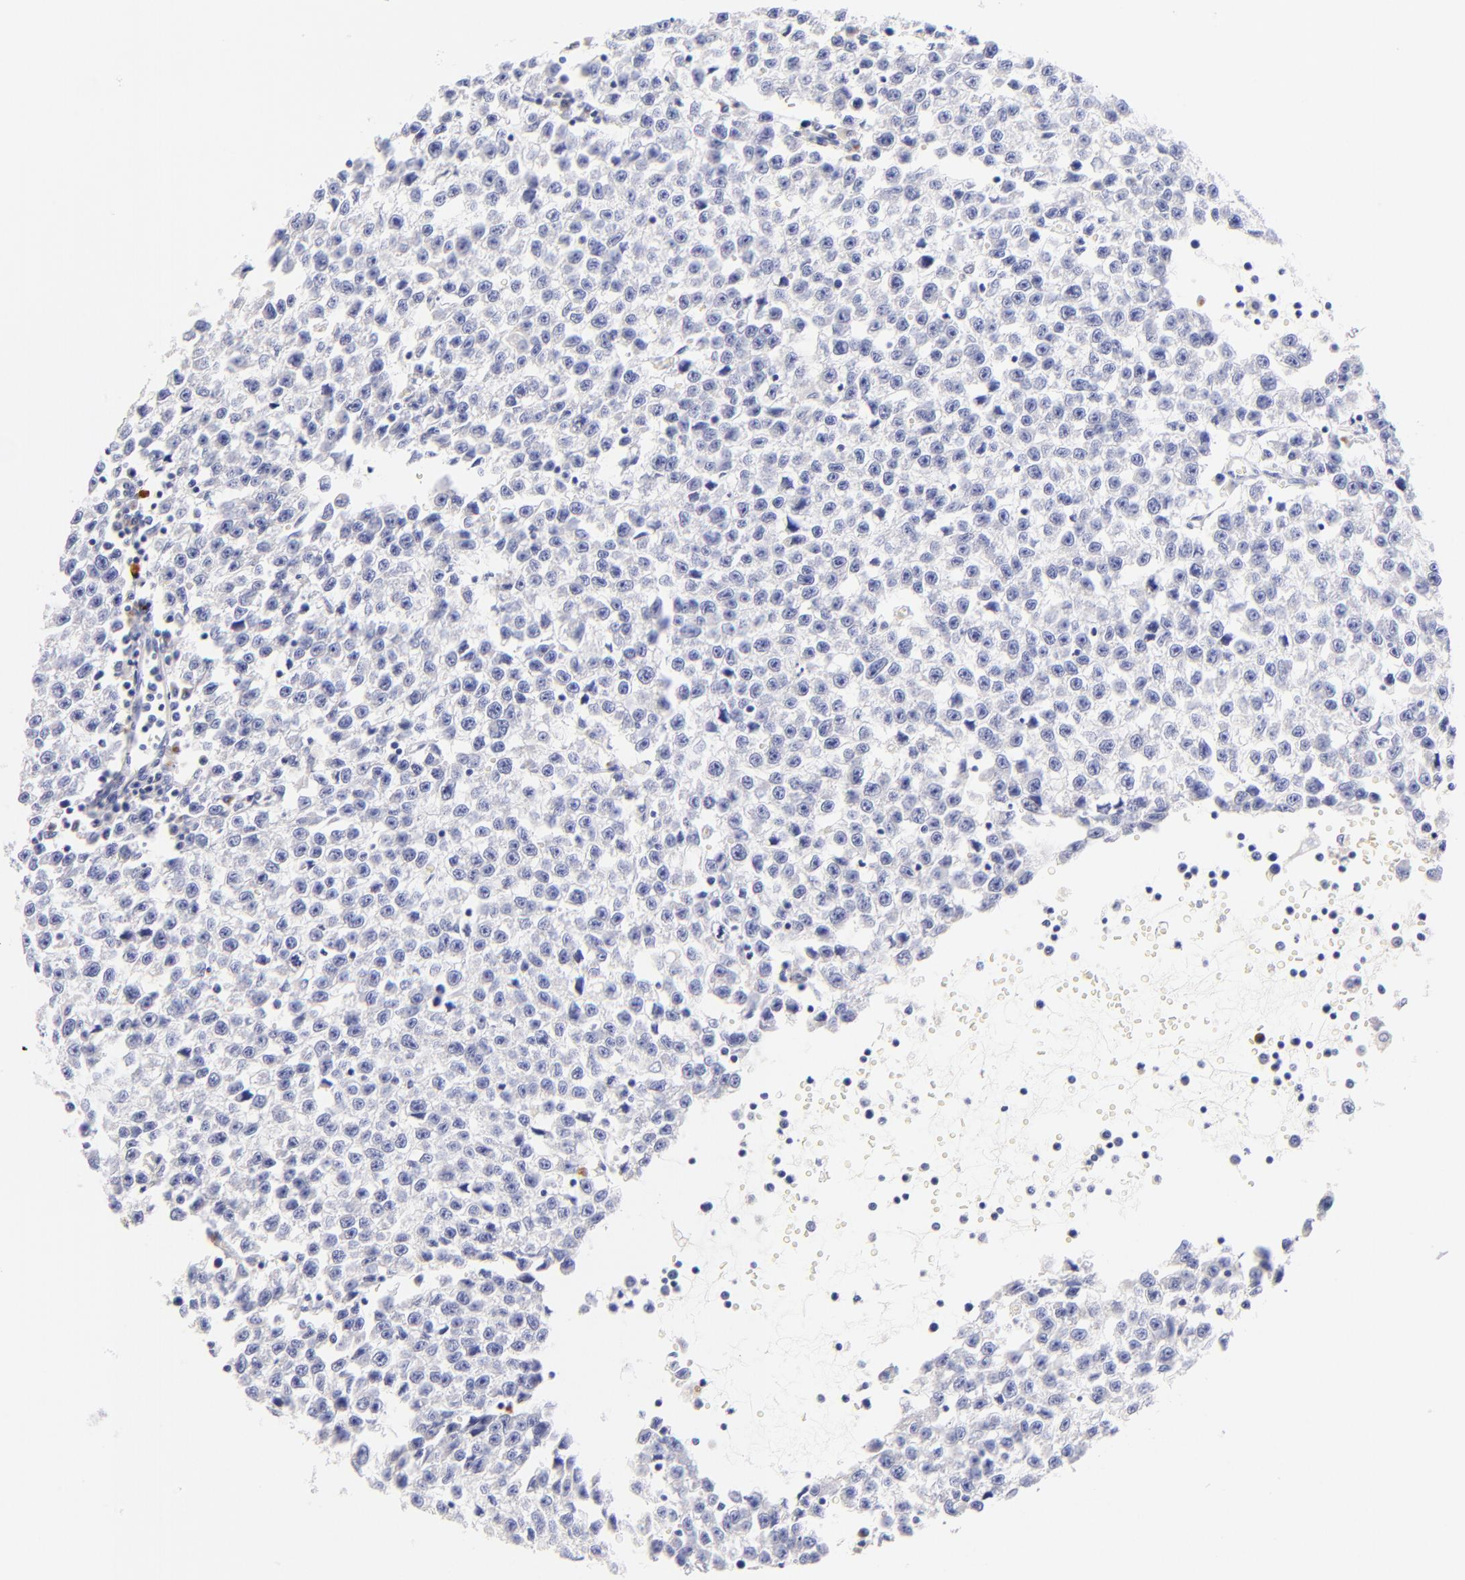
{"staining": {"intensity": "negative", "quantity": "none", "location": "none"}, "tissue": "testis cancer", "cell_type": "Tumor cells", "image_type": "cancer", "snomed": [{"axis": "morphology", "description": "Seminoma, NOS"}, {"axis": "topography", "description": "Testis"}], "caption": "Tumor cells are negative for protein expression in human testis cancer (seminoma).", "gene": "ASB9", "patient": {"sex": "male", "age": 35}}